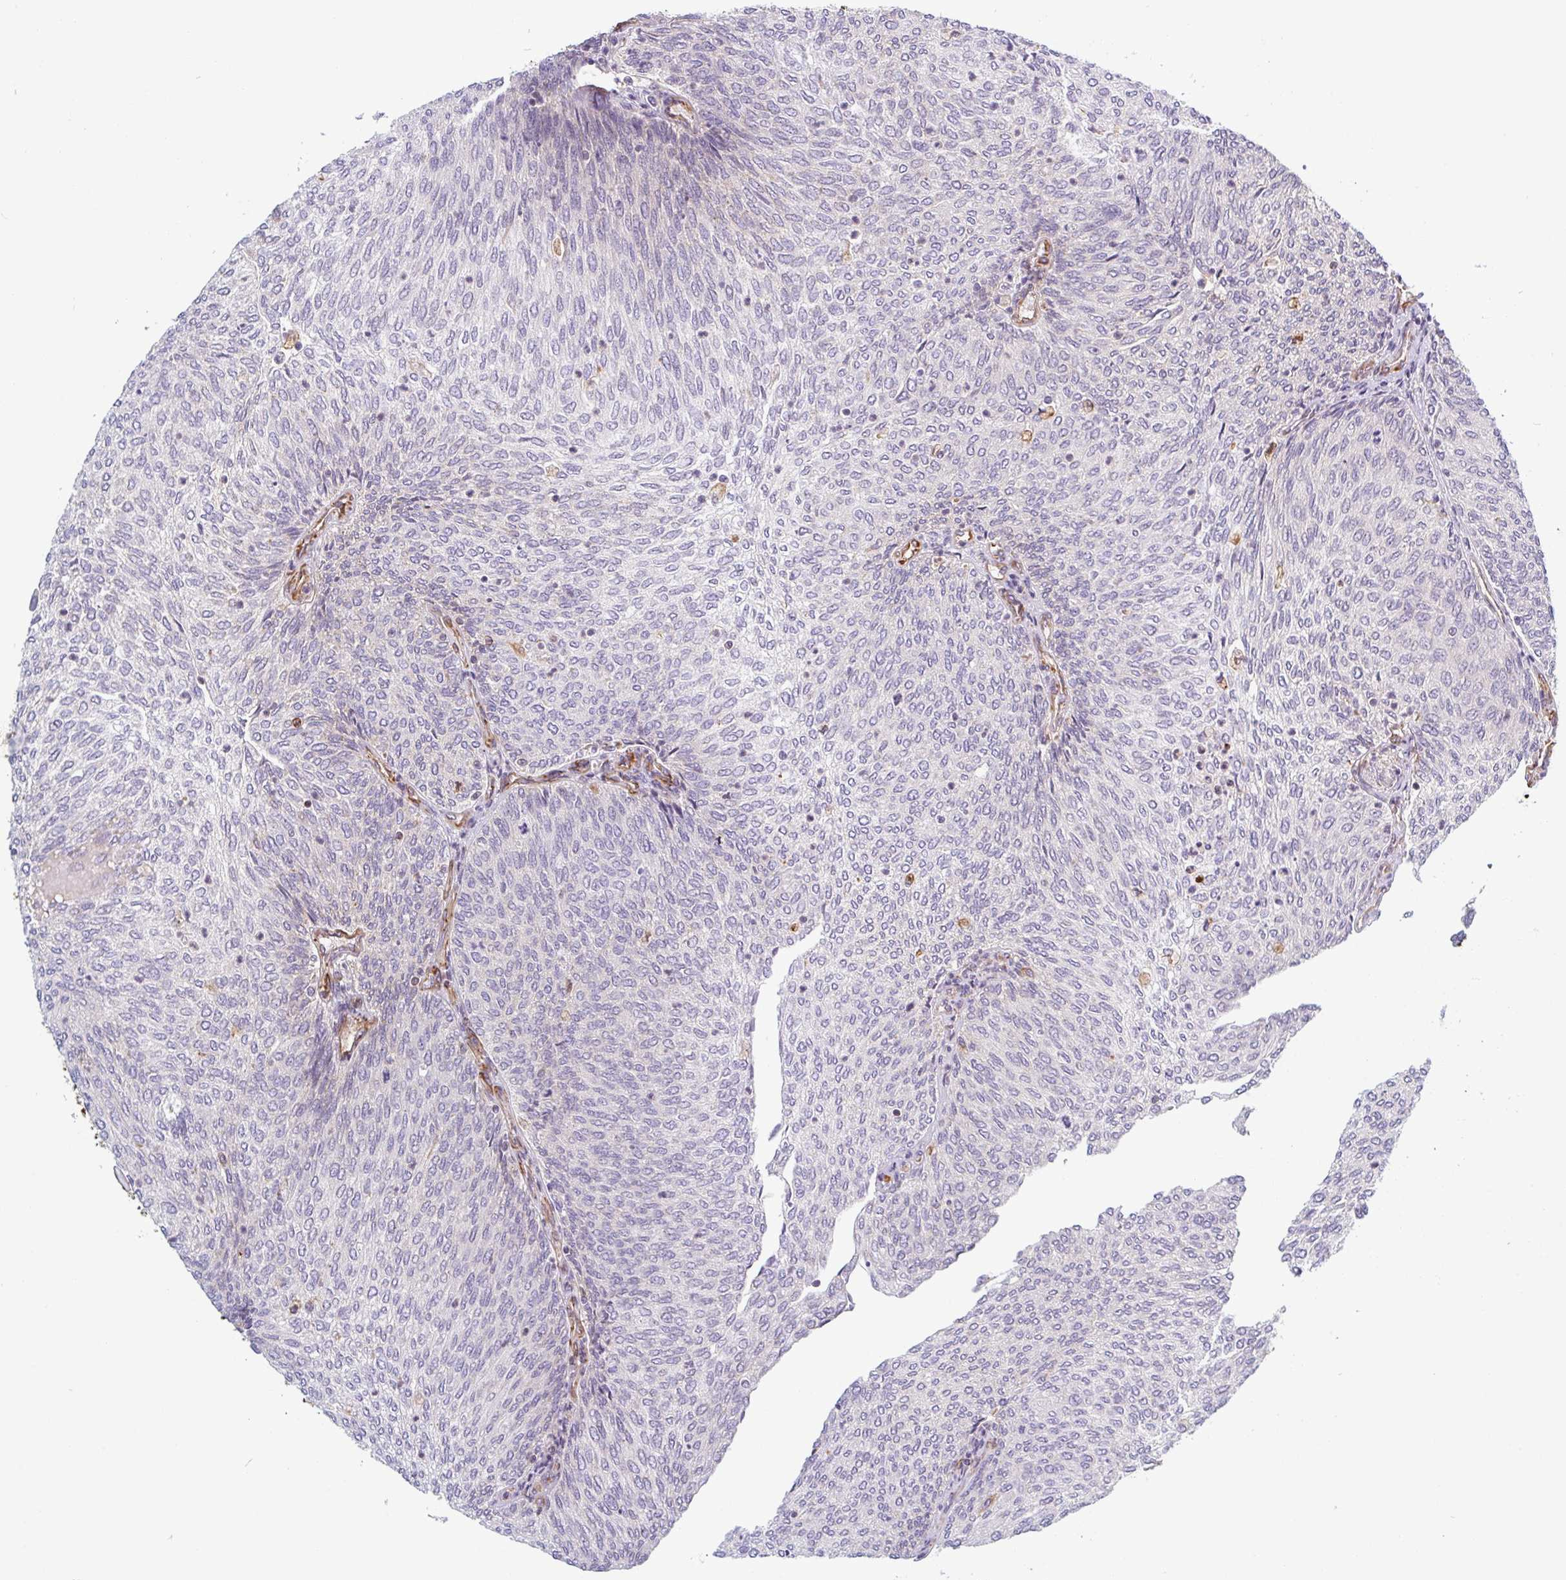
{"staining": {"intensity": "moderate", "quantity": "25%-75%", "location": "cytoplasmic/membranous"}, "tissue": "urothelial cancer", "cell_type": "Tumor cells", "image_type": "cancer", "snomed": [{"axis": "morphology", "description": "Urothelial carcinoma, High grade"}, {"axis": "topography", "description": "Urinary bladder"}], "caption": "This micrograph demonstrates immunohistochemistry (IHC) staining of human urothelial carcinoma (high-grade), with medium moderate cytoplasmic/membranous positivity in about 25%-75% of tumor cells.", "gene": "PPFIA1", "patient": {"sex": "female", "age": 79}}